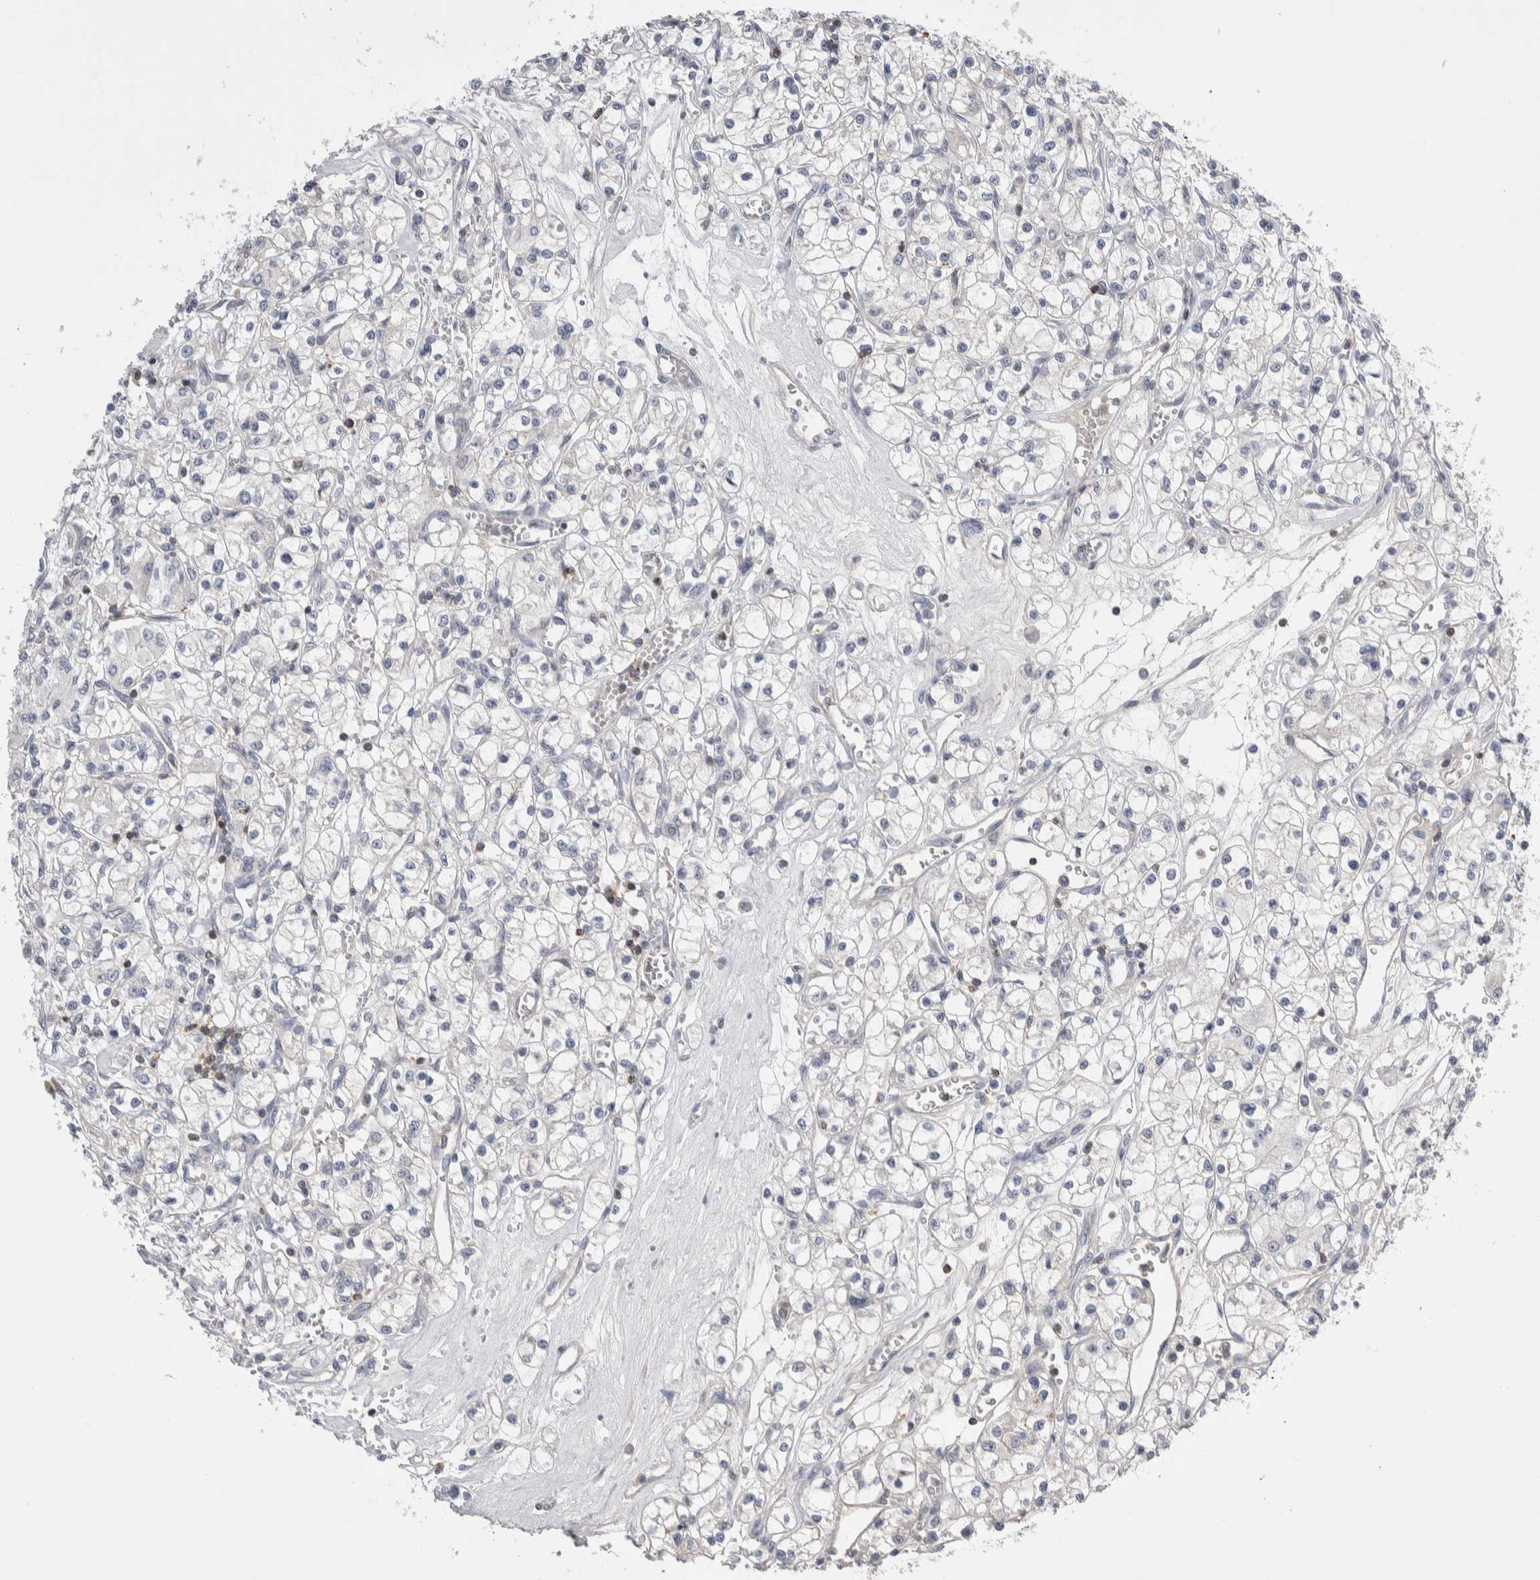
{"staining": {"intensity": "negative", "quantity": "none", "location": "none"}, "tissue": "renal cancer", "cell_type": "Tumor cells", "image_type": "cancer", "snomed": [{"axis": "morphology", "description": "Adenocarcinoma, NOS"}, {"axis": "topography", "description": "Kidney"}], "caption": "Tumor cells are negative for brown protein staining in adenocarcinoma (renal).", "gene": "CEP295NL", "patient": {"sex": "female", "age": 59}}